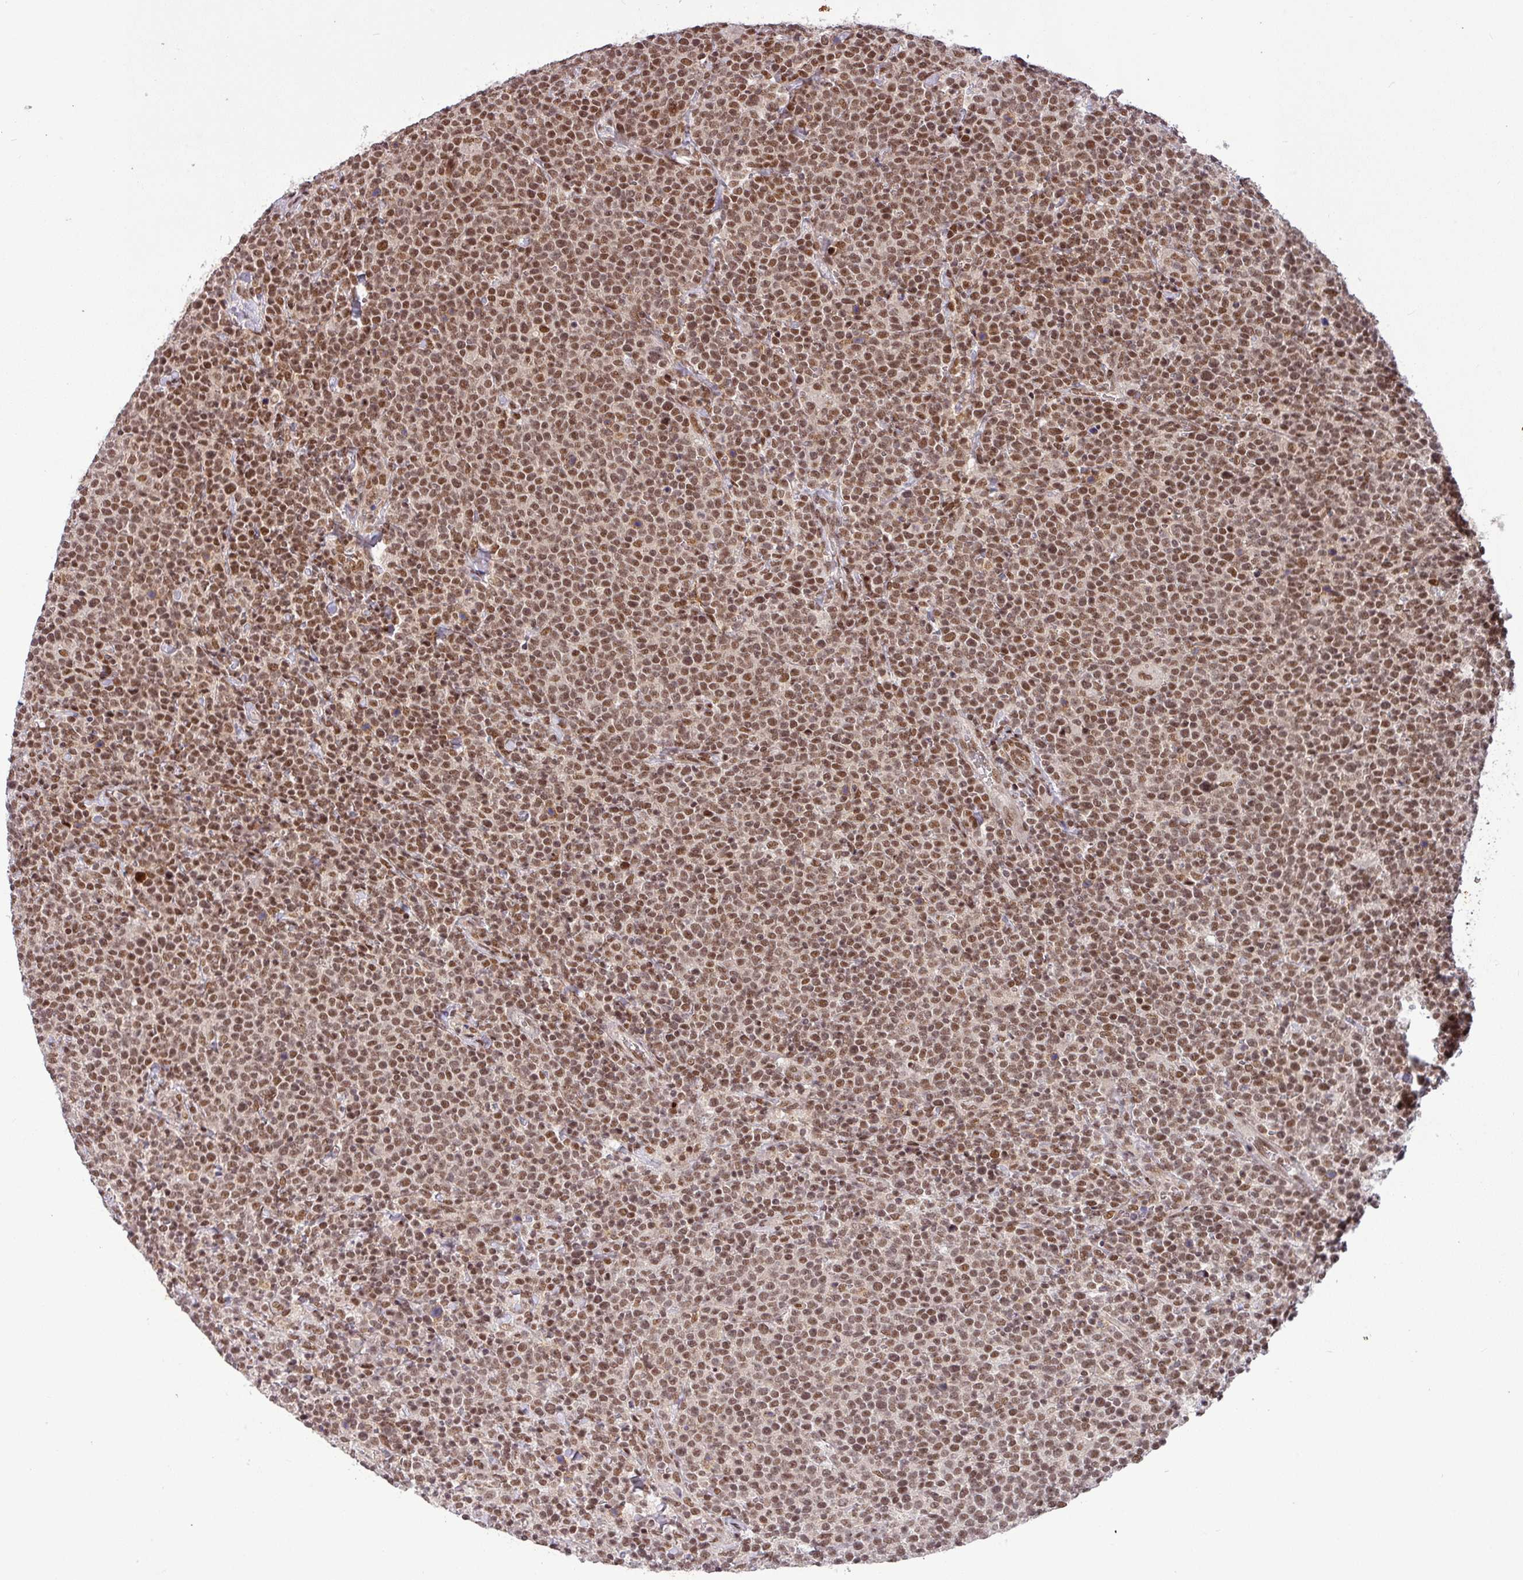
{"staining": {"intensity": "moderate", "quantity": ">75%", "location": "nuclear"}, "tissue": "lymphoma", "cell_type": "Tumor cells", "image_type": "cancer", "snomed": [{"axis": "morphology", "description": "Malignant lymphoma, non-Hodgkin's type, High grade"}, {"axis": "topography", "description": "Lymph node"}], "caption": "Immunohistochemical staining of lymphoma reveals moderate nuclear protein staining in approximately >75% of tumor cells.", "gene": "SRSF2", "patient": {"sex": "male", "age": 61}}